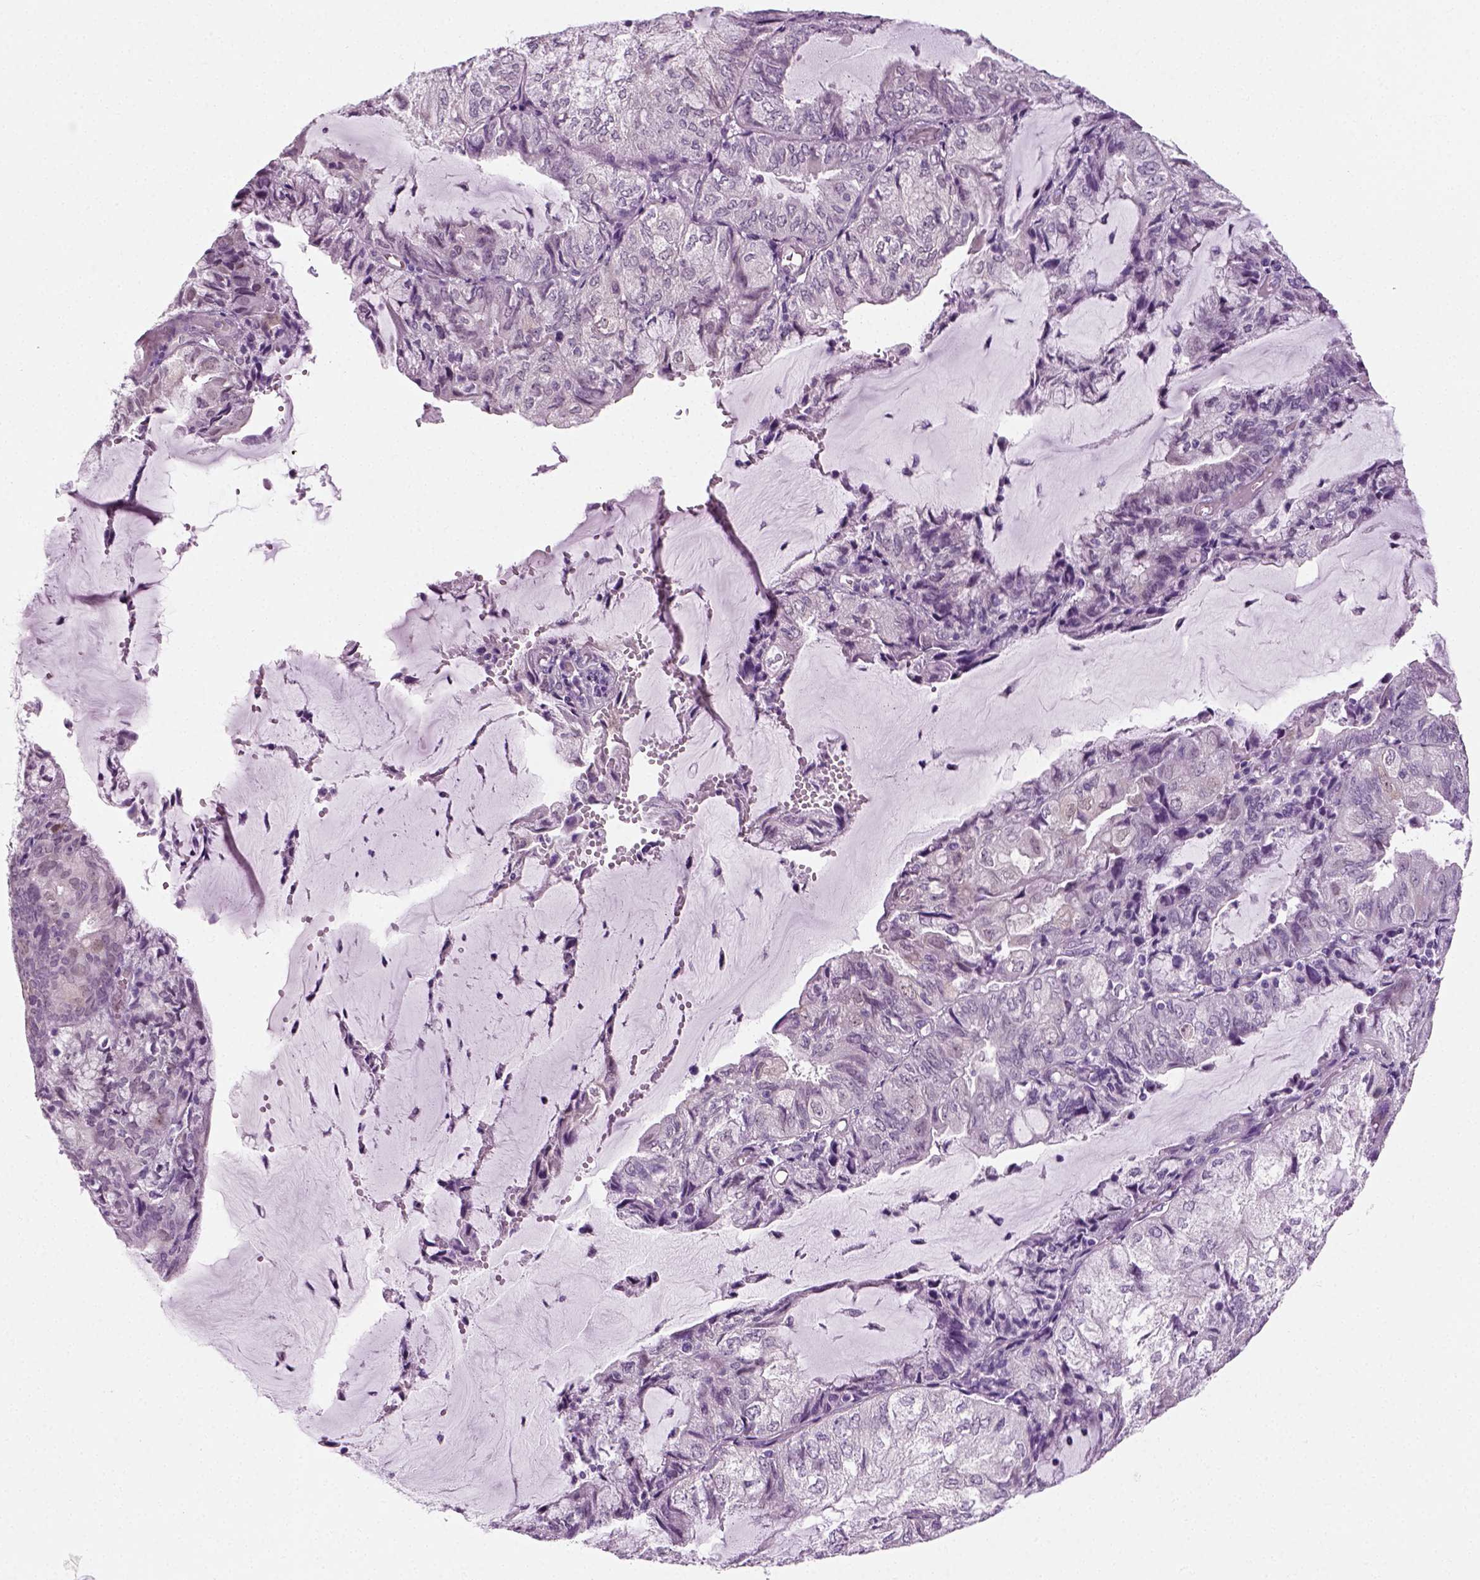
{"staining": {"intensity": "negative", "quantity": "none", "location": "none"}, "tissue": "endometrial cancer", "cell_type": "Tumor cells", "image_type": "cancer", "snomed": [{"axis": "morphology", "description": "Adenocarcinoma, NOS"}, {"axis": "topography", "description": "Endometrium"}], "caption": "Image shows no protein expression in tumor cells of adenocarcinoma (endometrial) tissue.", "gene": "SPATA31E1", "patient": {"sex": "female", "age": 81}}